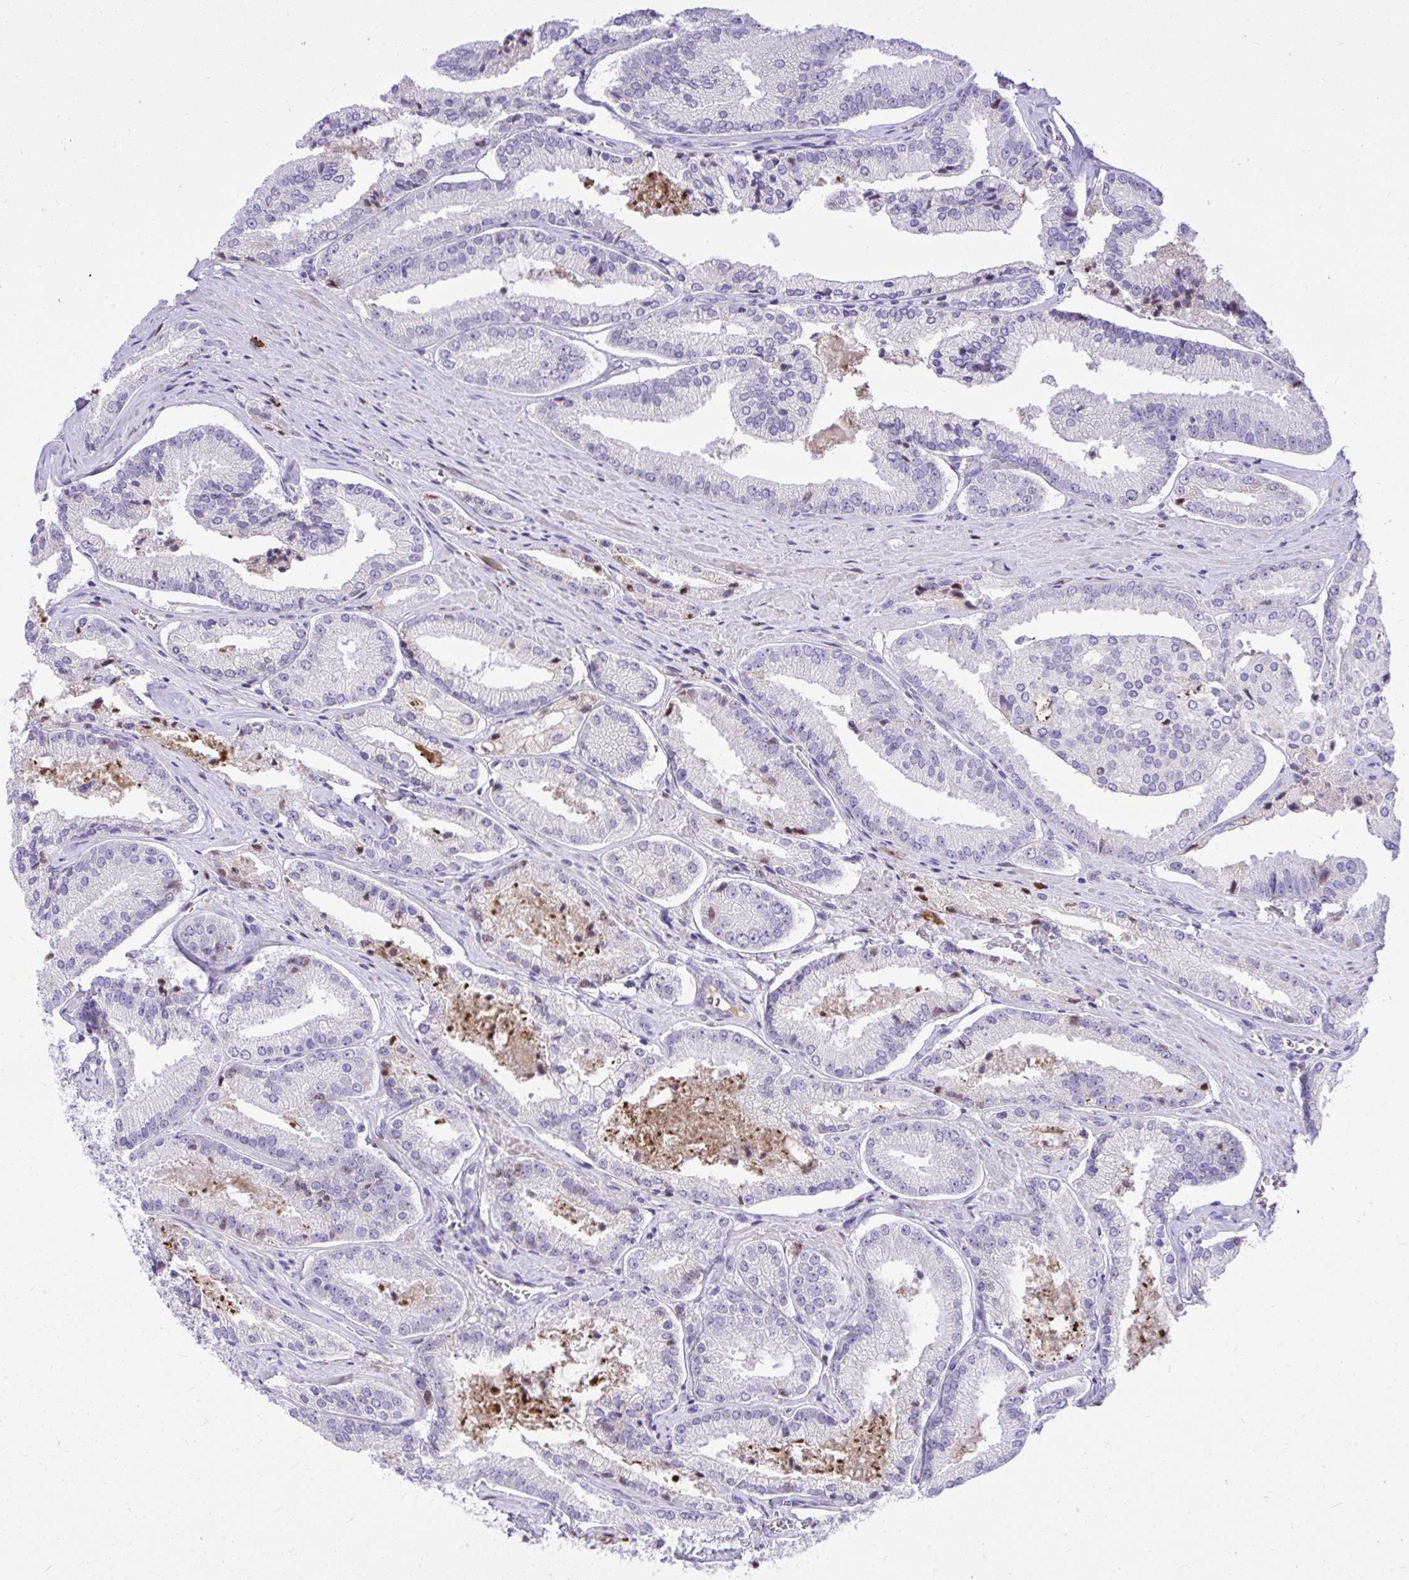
{"staining": {"intensity": "negative", "quantity": "none", "location": "none"}, "tissue": "prostate cancer", "cell_type": "Tumor cells", "image_type": "cancer", "snomed": [{"axis": "morphology", "description": "Adenocarcinoma, High grade"}, {"axis": "topography", "description": "Prostate"}], "caption": "Immunohistochemistry (IHC) histopathology image of neoplastic tissue: human prostate cancer (high-grade adenocarcinoma) stained with DAB (3,3'-diaminobenzidine) reveals no significant protein positivity in tumor cells.", "gene": "HRG", "patient": {"sex": "male", "age": 73}}